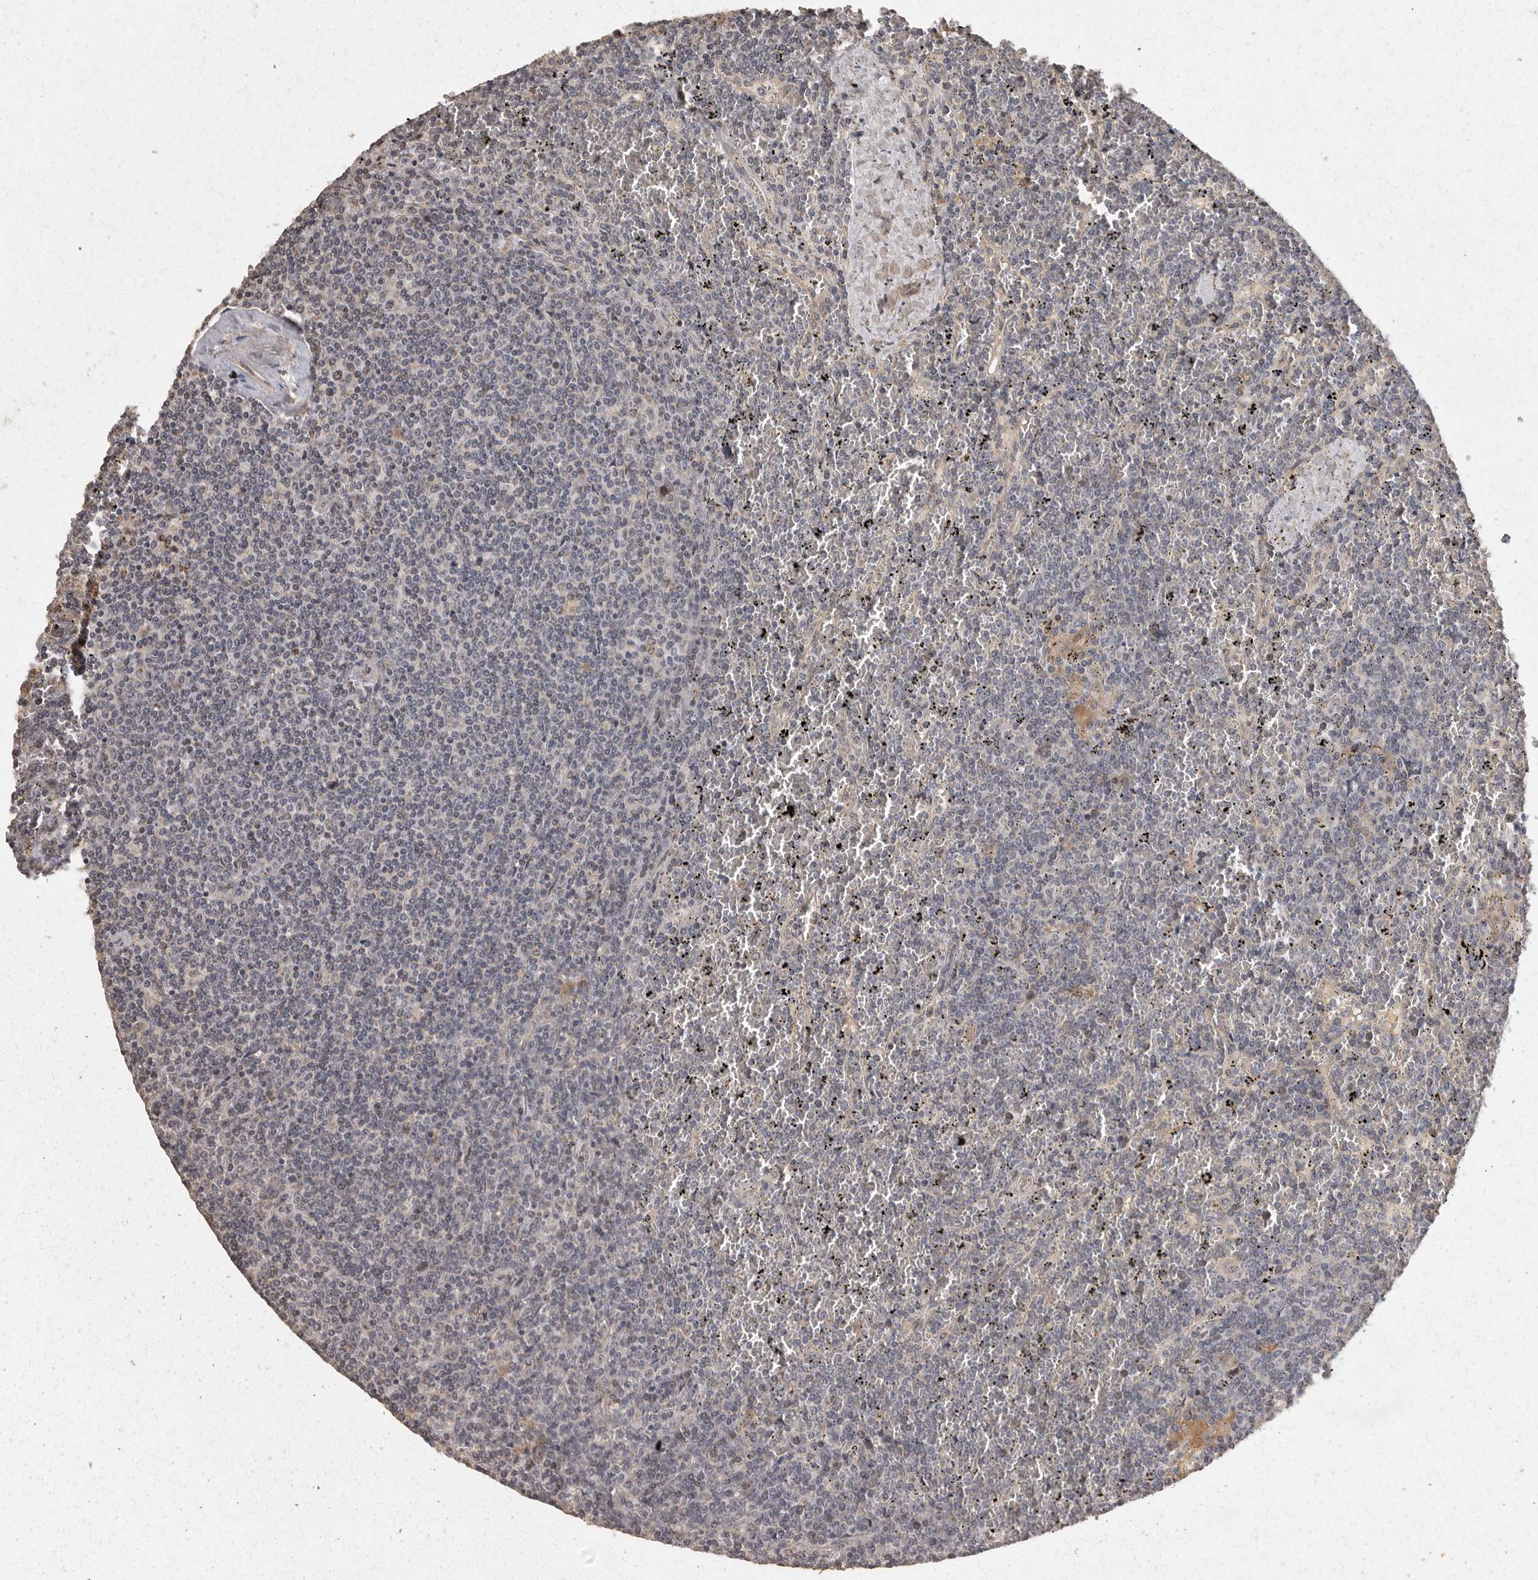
{"staining": {"intensity": "negative", "quantity": "none", "location": "none"}, "tissue": "lymphoma", "cell_type": "Tumor cells", "image_type": "cancer", "snomed": [{"axis": "morphology", "description": "Malignant lymphoma, non-Hodgkin's type, Low grade"}, {"axis": "topography", "description": "Spleen"}], "caption": "Low-grade malignant lymphoma, non-Hodgkin's type was stained to show a protein in brown. There is no significant staining in tumor cells.", "gene": "BAIAP2", "patient": {"sex": "female", "age": 19}}